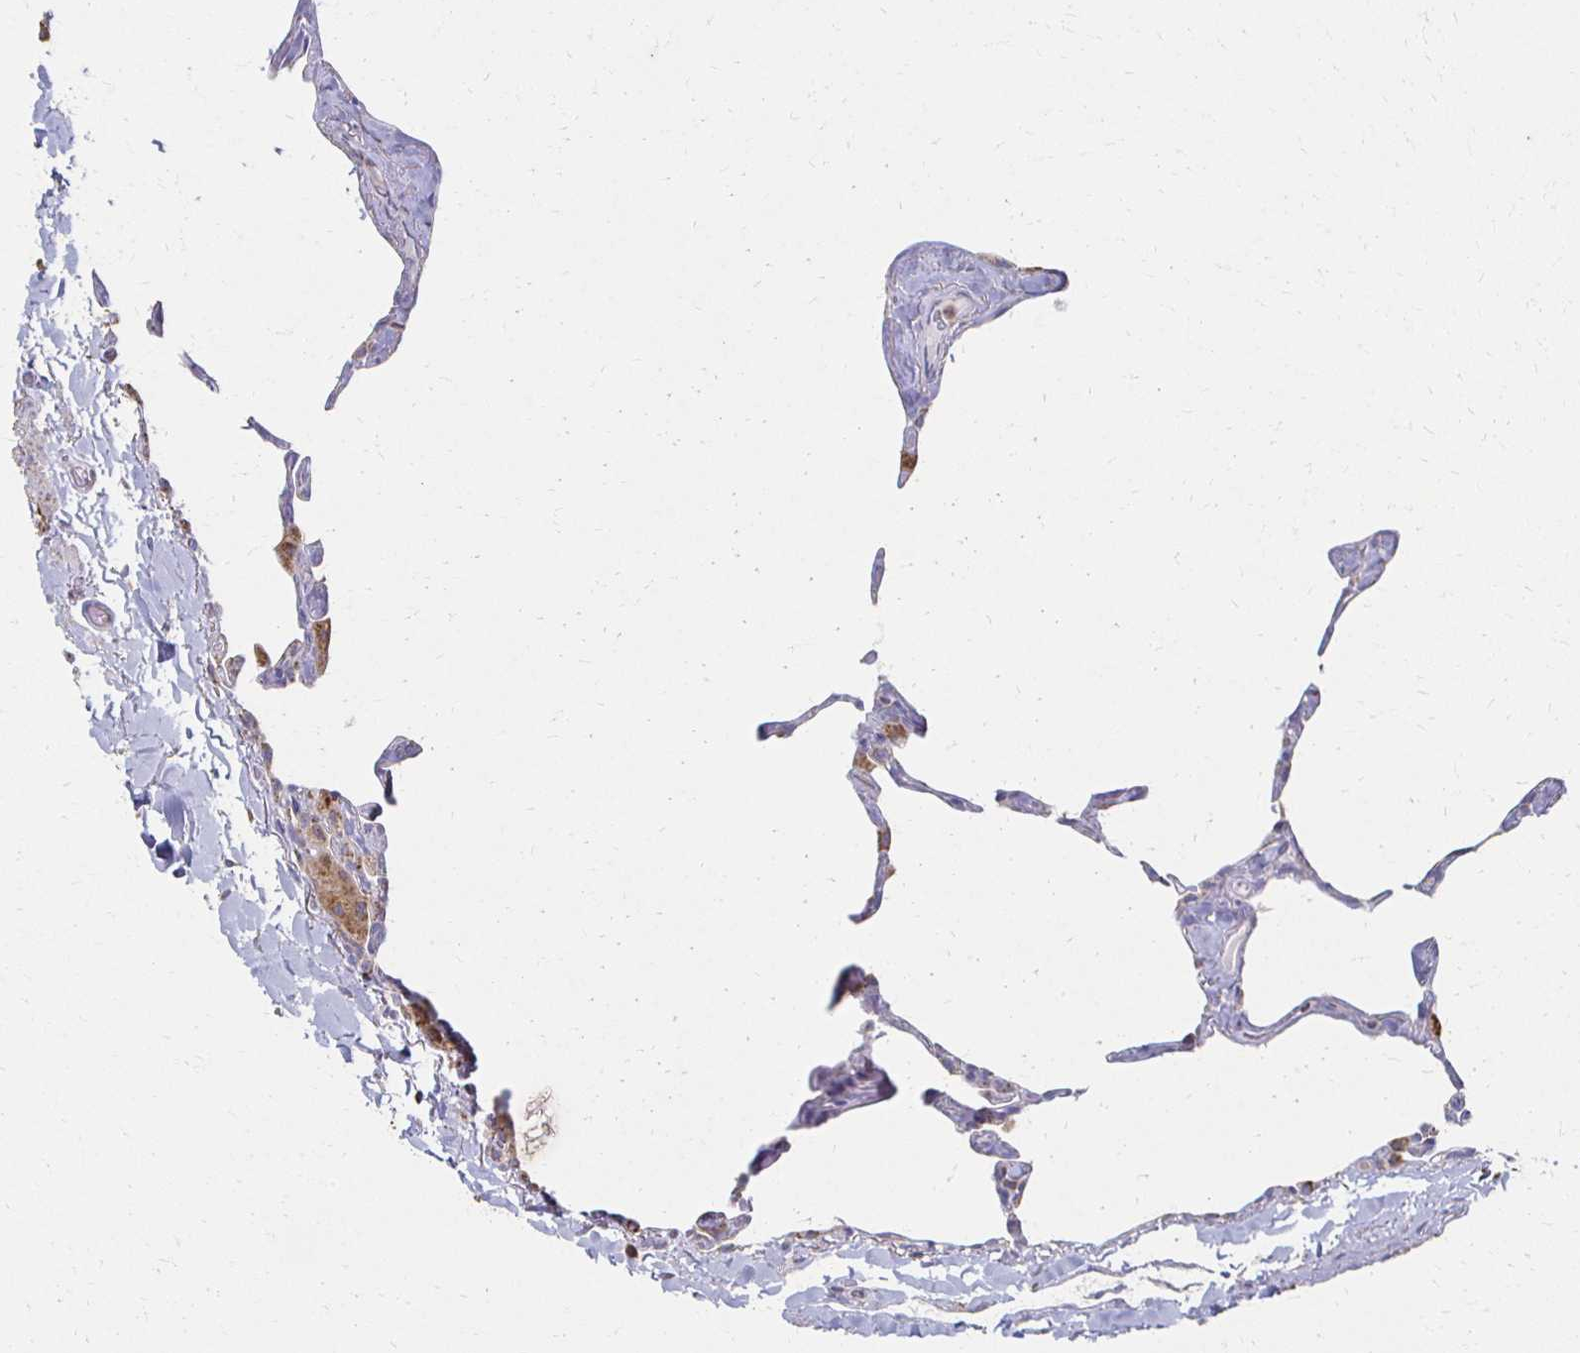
{"staining": {"intensity": "weak", "quantity": "<25%", "location": "cytoplasmic/membranous"}, "tissue": "lung", "cell_type": "Alveolar cells", "image_type": "normal", "snomed": [{"axis": "morphology", "description": "Normal tissue, NOS"}, {"axis": "topography", "description": "Lung"}], "caption": "Immunohistochemistry histopathology image of unremarkable human lung stained for a protein (brown), which displays no staining in alveolar cells.", "gene": "CX3CR1", "patient": {"sex": "male", "age": 65}}